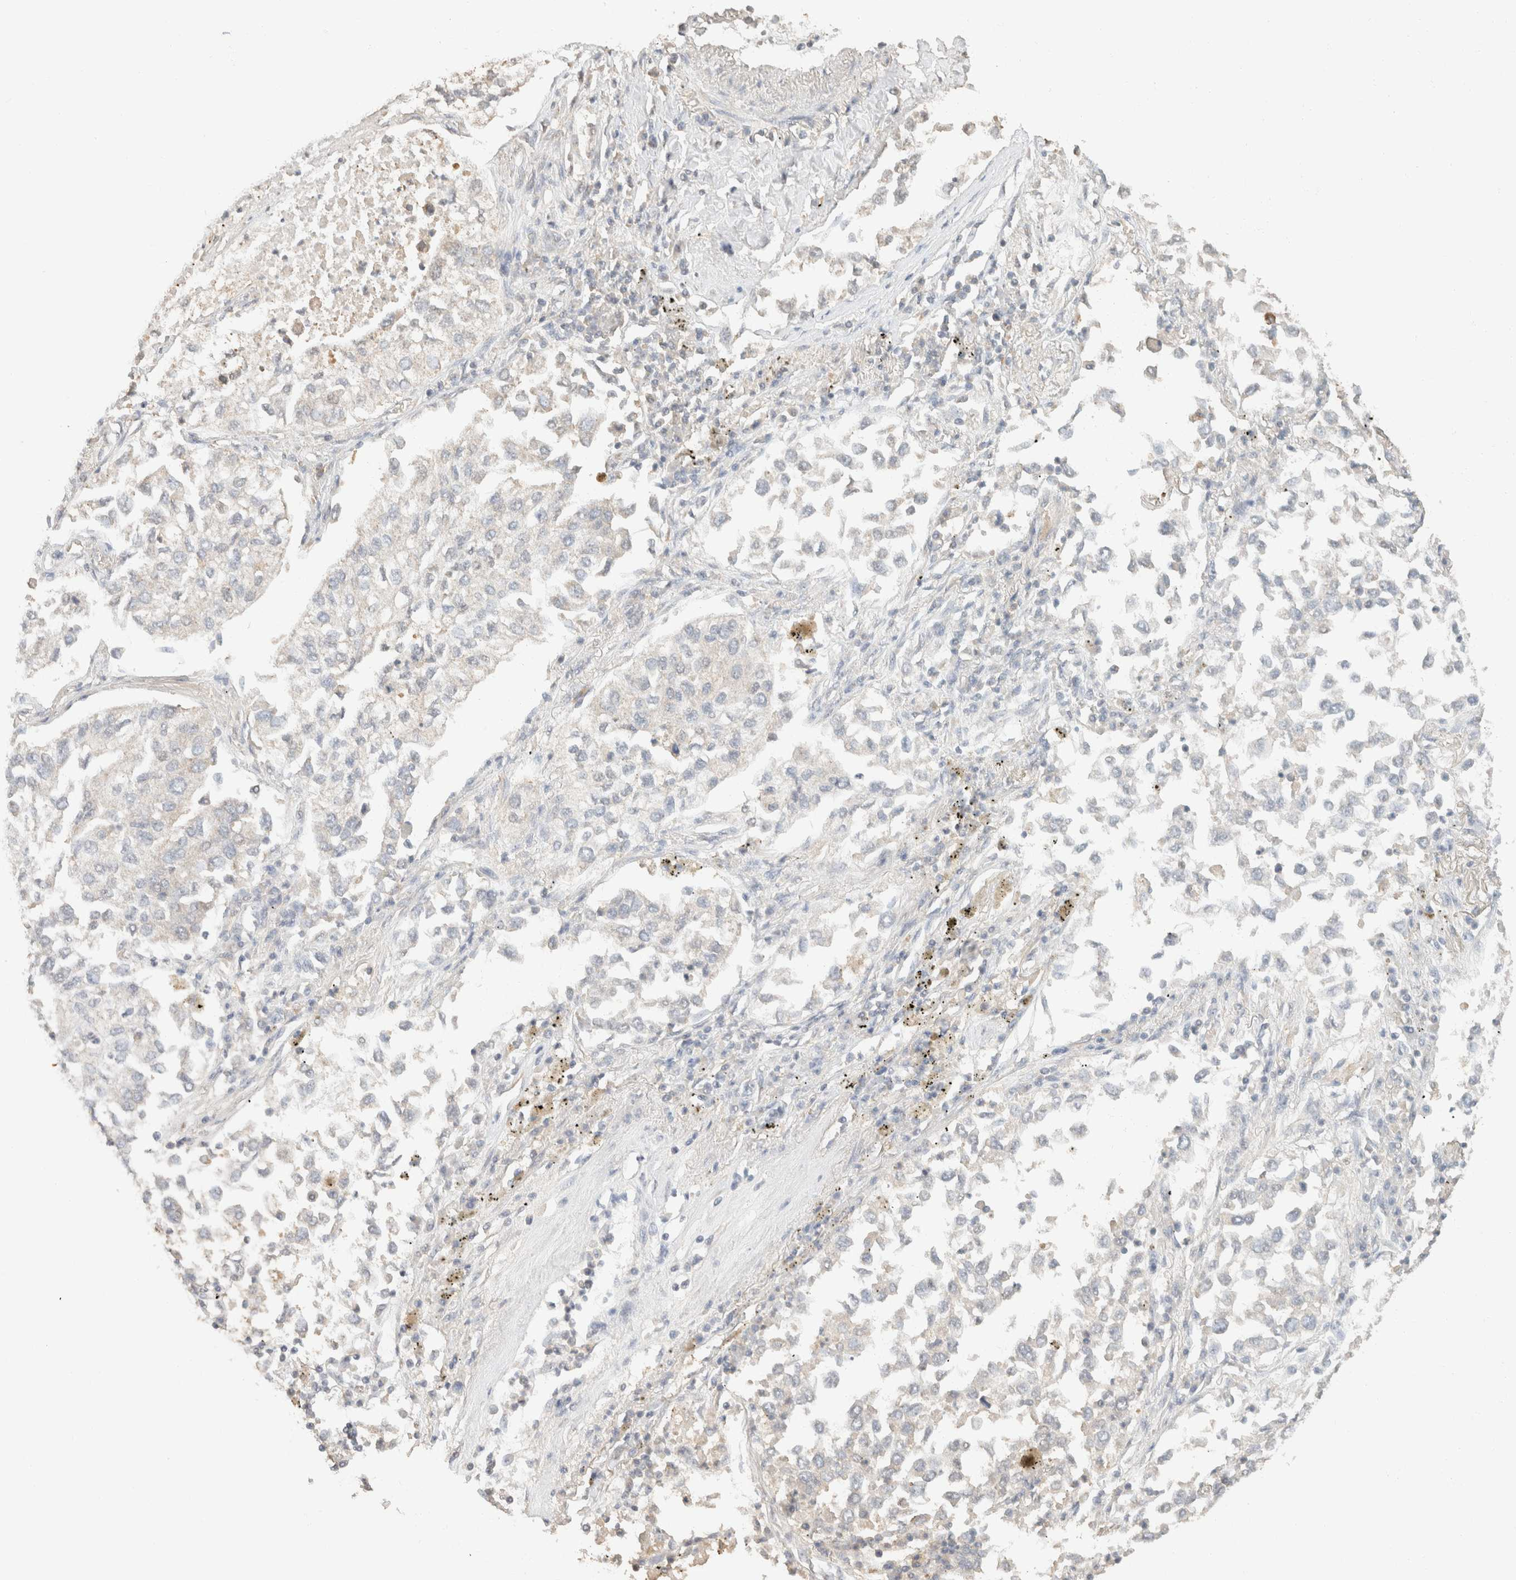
{"staining": {"intensity": "negative", "quantity": "none", "location": "none"}, "tissue": "lung cancer", "cell_type": "Tumor cells", "image_type": "cancer", "snomed": [{"axis": "morphology", "description": "Inflammation, NOS"}, {"axis": "morphology", "description": "Adenocarcinoma, NOS"}, {"axis": "topography", "description": "Lung"}], "caption": "DAB (3,3'-diaminobenzidine) immunohistochemical staining of lung adenocarcinoma displays no significant staining in tumor cells.", "gene": "TACC1", "patient": {"sex": "male", "age": 63}}